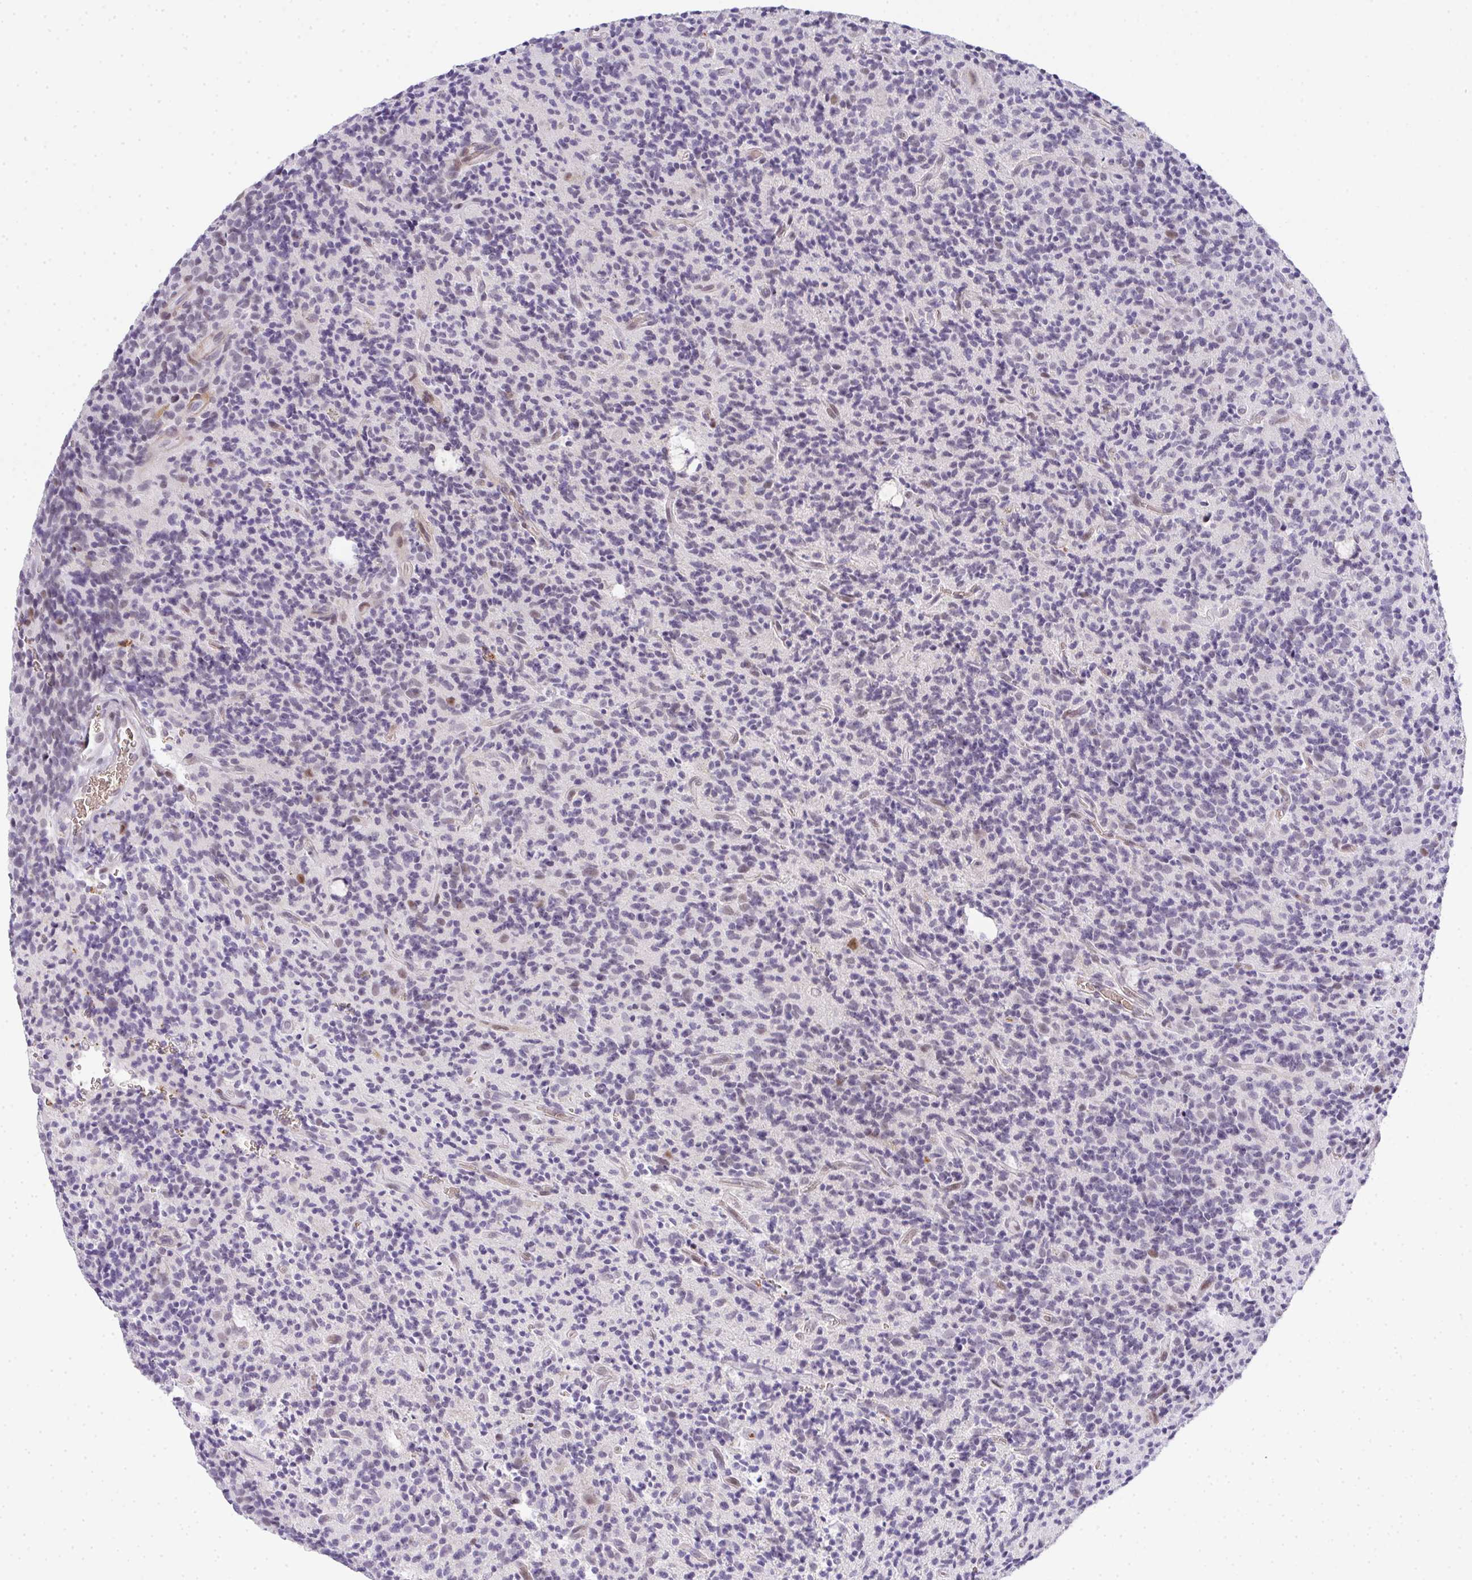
{"staining": {"intensity": "negative", "quantity": "none", "location": "none"}, "tissue": "glioma", "cell_type": "Tumor cells", "image_type": "cancer", "snomed": [{"axis": "morphology", "description": "Glioma, malignant, High grade"}, {"axis": "topography", "description": "Brain"}], "caption": "Tumor cells show no significant staining in malignant high-grade glioma. The staining was performed using DAB to visualize the protein expression in brown, while the nuclei were stained in blue with hematoxylin (Magnification: 20x).", "gene": "TNMD", "patient": {"sex": "male", "age": 76}}